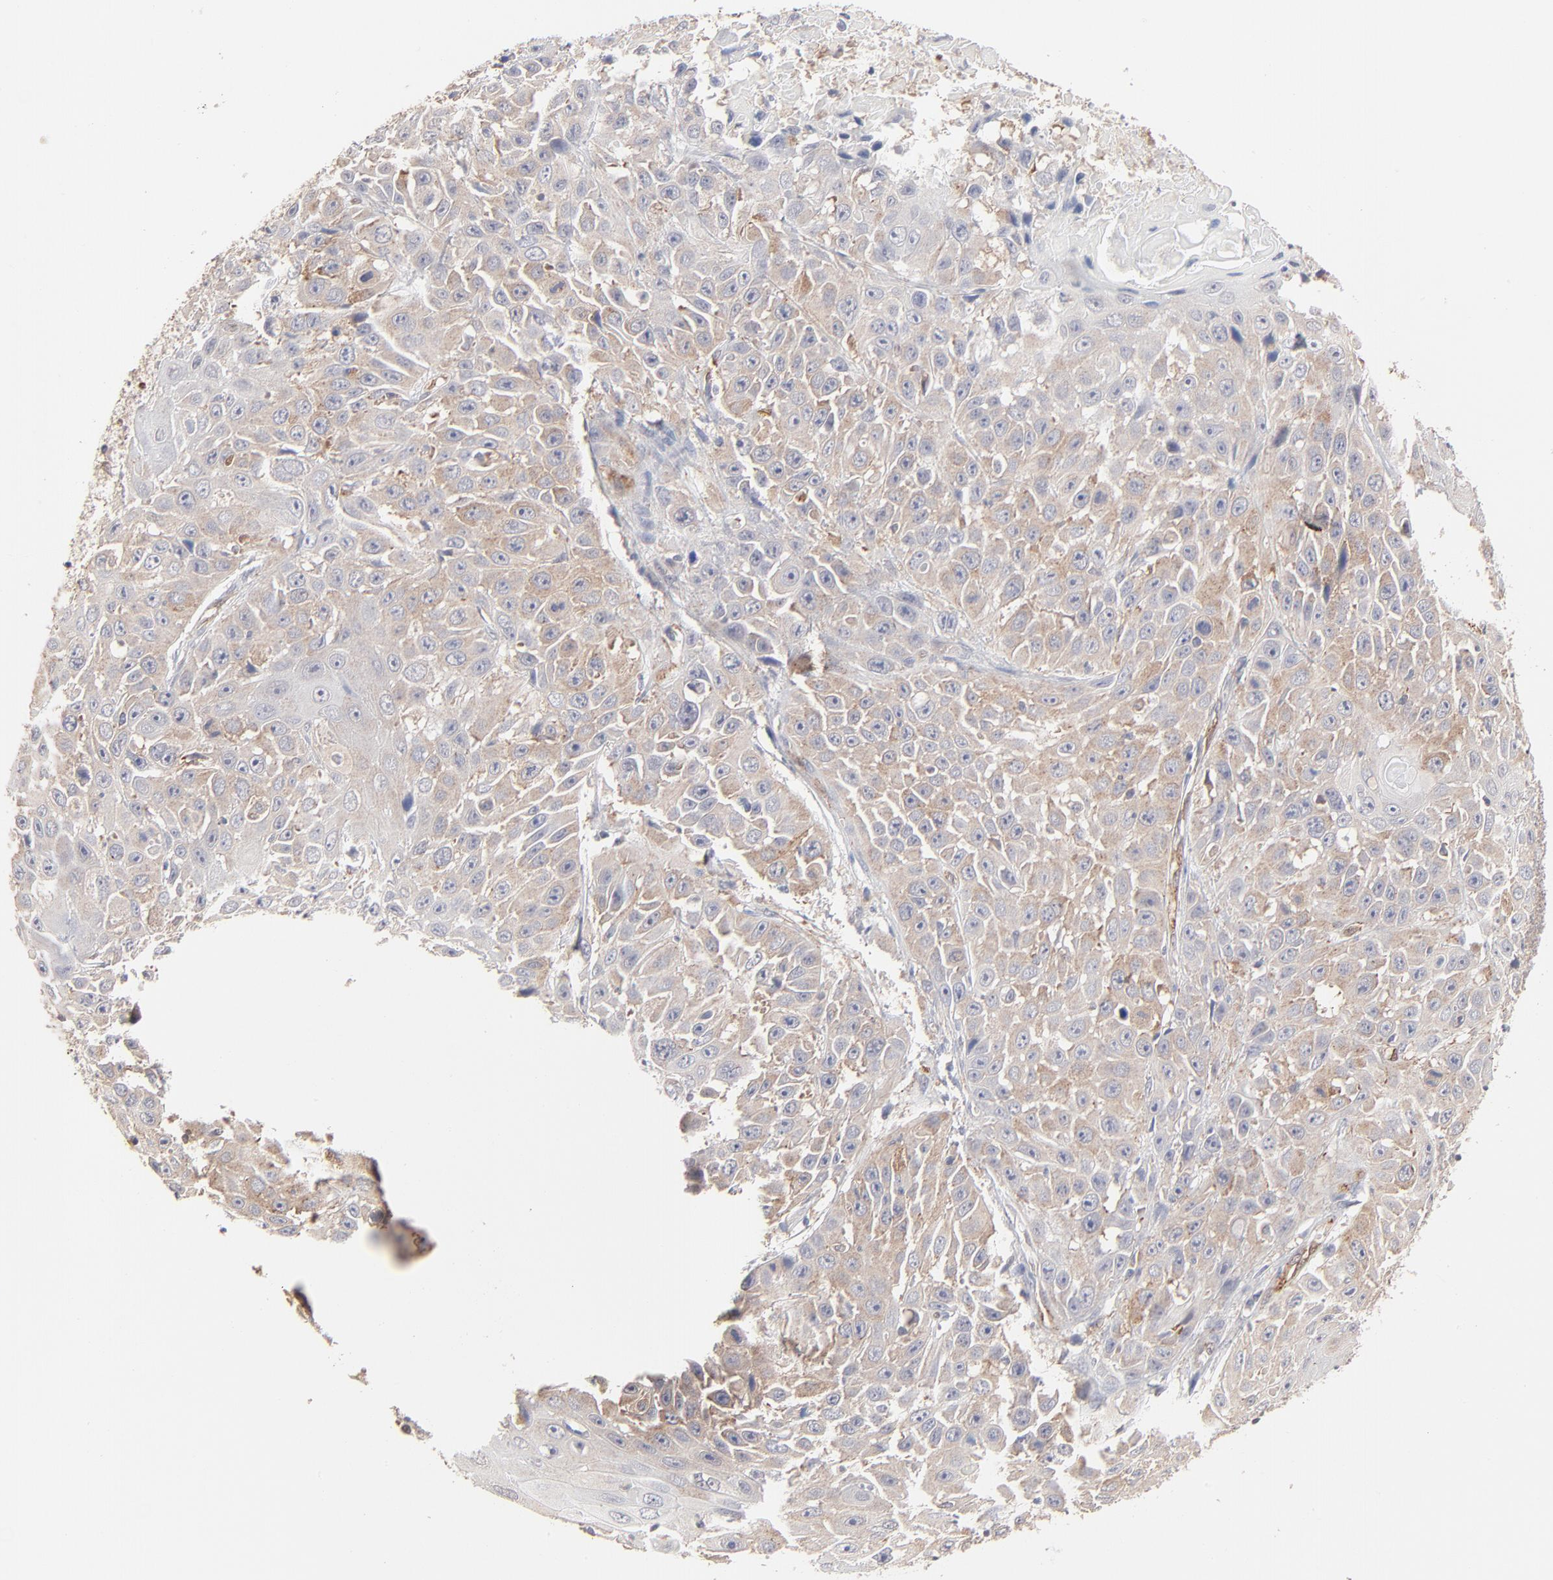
{"staining": {"intensity": "weak", "quantity": ">75%", "location": "cytoplasmic/membranous"}, "tissue": "cervical cancer", "cell_type": "Tumor cells", "image_type": "cancer", "snomed": [{"axis": "morphology", "description": "Squamous cell carcinoma, NOS"}, {"axis": "topography", "description": "Cervix"}], "caption": "A photomicrograph showing weak cytoplasmic/membranous expression in approximately >75% of tumor cells in squamous cell carcinoma (cervical), as visualized by brown immunohistochemical staining.", "gene": "IVNS1ABP", "patient": {"sex": "female", "age": 39}}